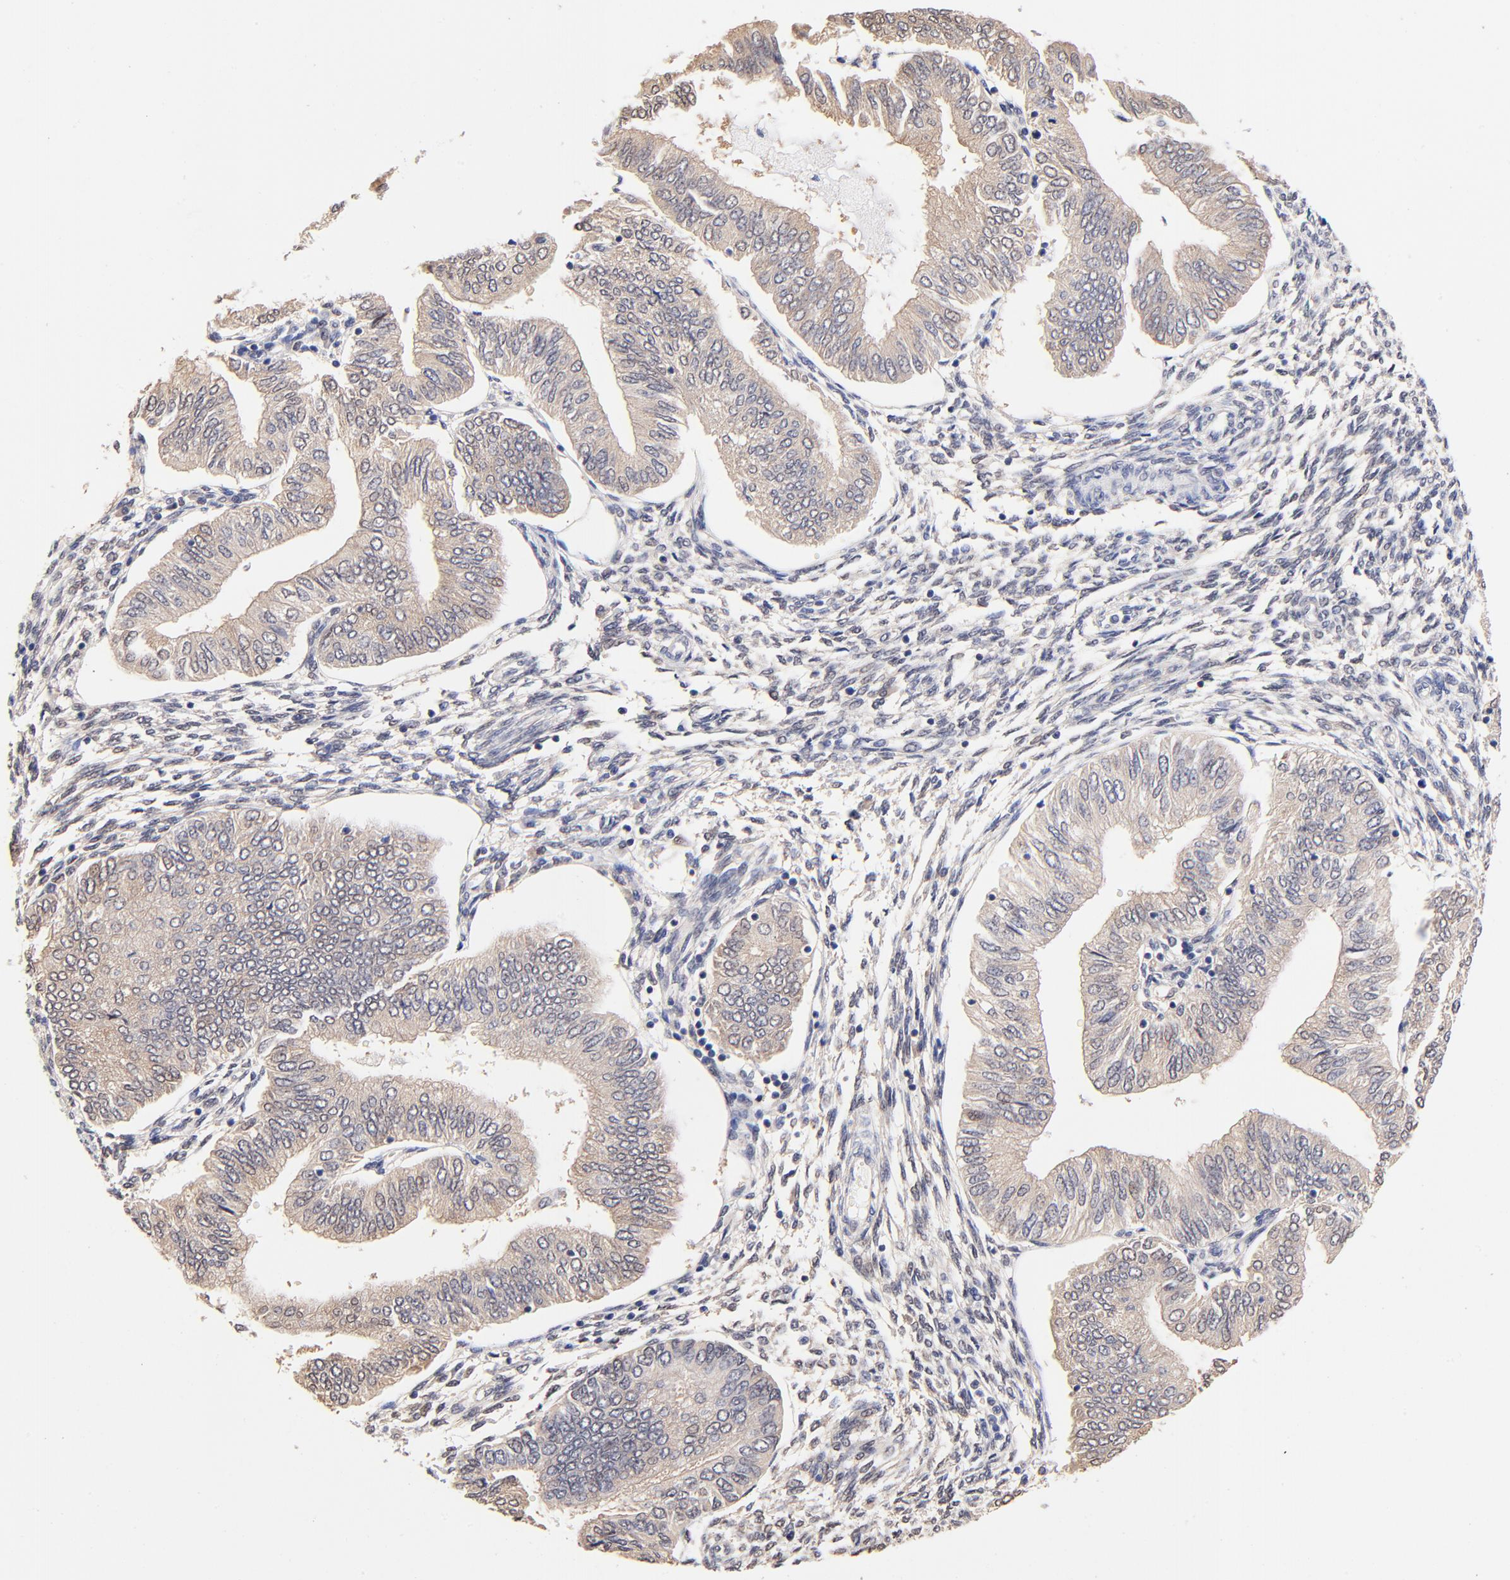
{"staining": {"intensity": "weak", "quantity": ">75%", "location": "cytoplasmic/membranous"}, "tissue": "endometrial cancer", "cell_type": "Tumor cells", "image_type": "cancer", "snomed": [{"axis": "morphology", "description": "Adenocarcinoma, NOS"}, {"axis": "topography", "description": "Endometrium"}], "caption": "An image of adenocarcinoma (endometrial) stained for a protein reveals weak cytoplasmic/membranous brown staining in tumor cells.", "gene": "TXNL1", "patient": {"sex": "female", "age": 51}}